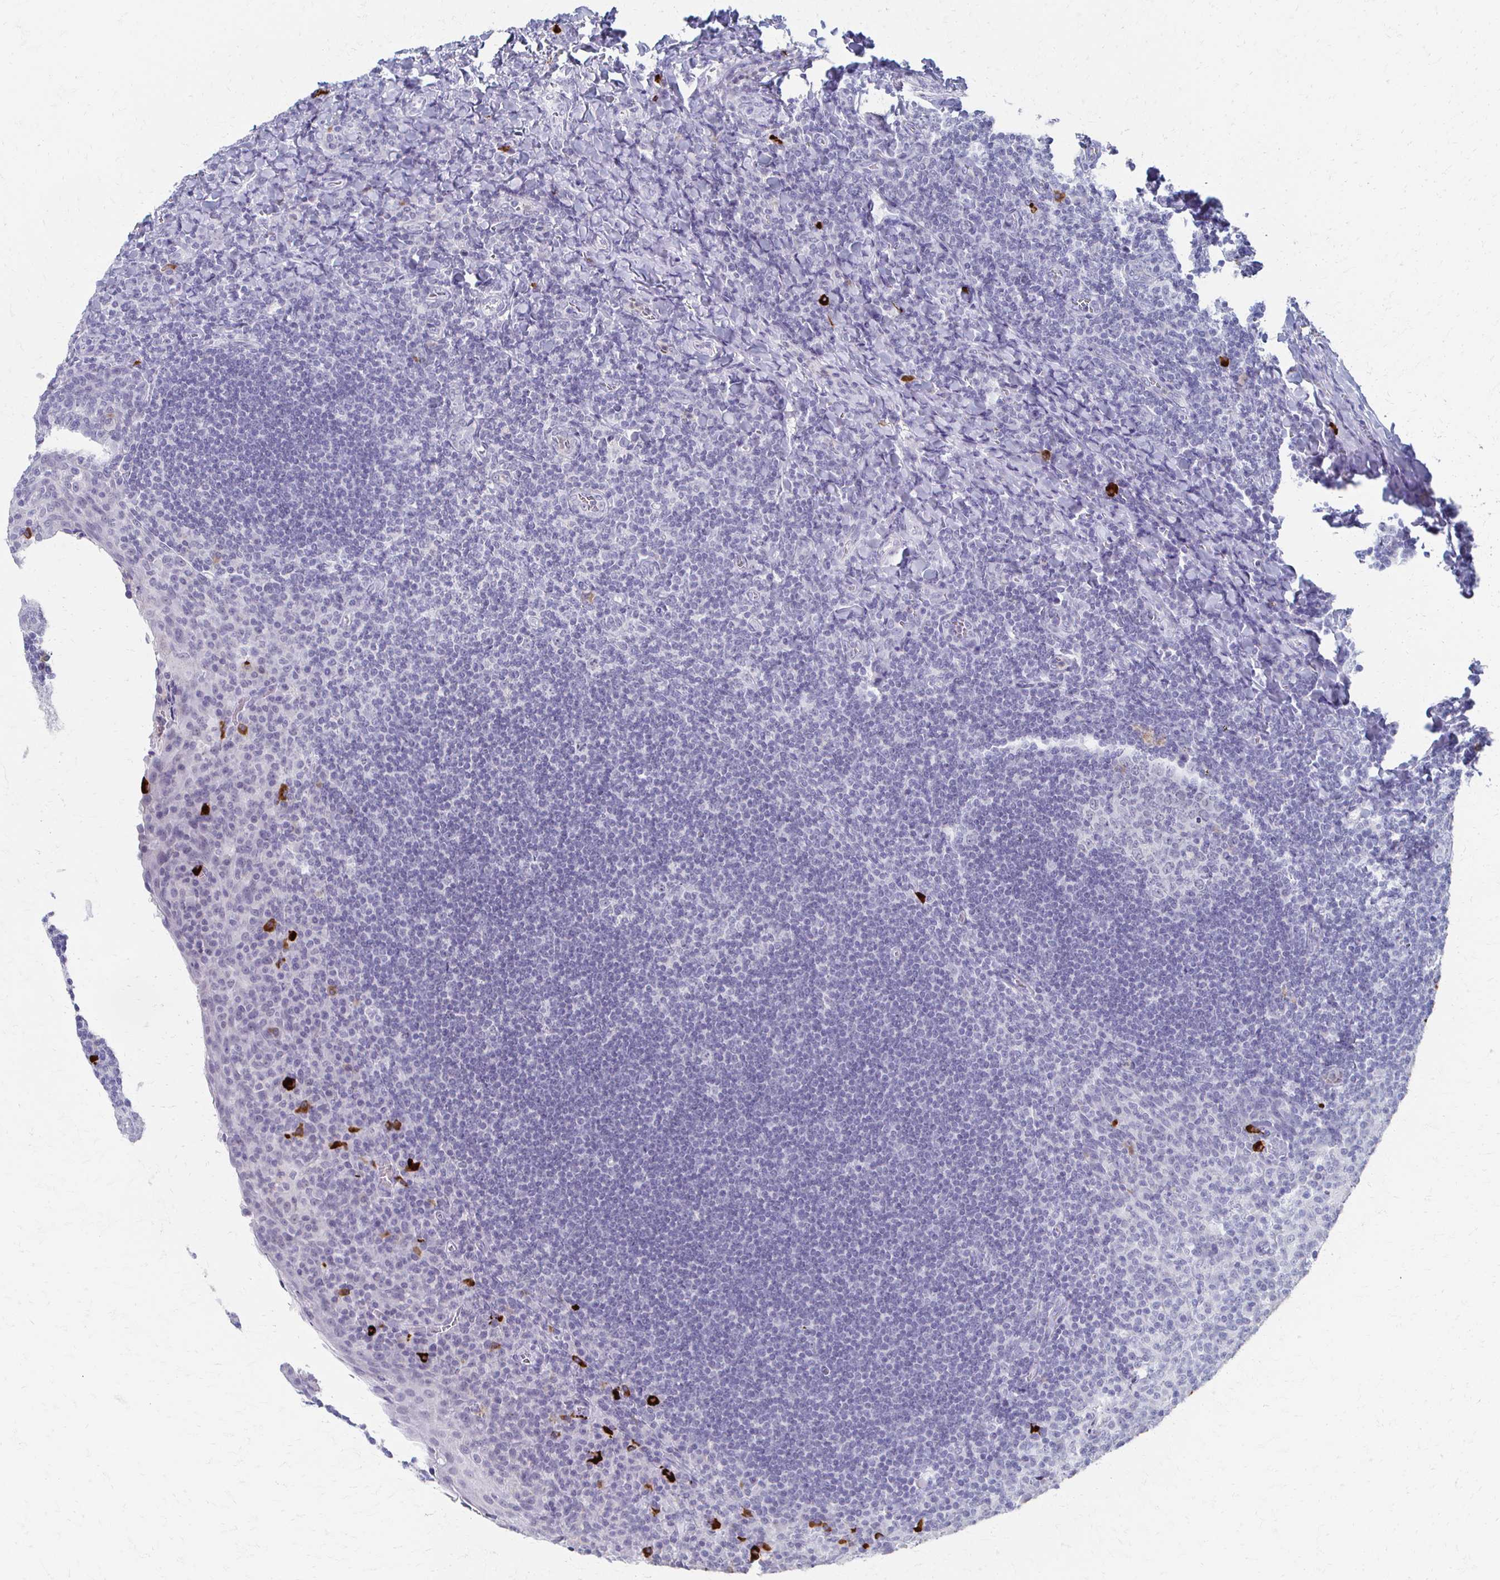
{"staining": {"intensity": "strong", "quantity": "<25%", "location": "cytoplasmic/membranous"}, "tissue": "tonsil", "cell_type": "Germinal center cells", "image_type": "normal", "snomed": [{"axis": "morphology", "description": "Normal tissue, NOS"}, {"axis": "topography", "description": "Tonsil"}], "caption": "About <25% of germinal center cells in normal human tonsil demonstrate strong cytoplasmic/membranous protein positivity as visualized by brown immunohistochemical staining.", "gene": "CXCR2", "patient": {"sex": "male", "age": 17}}